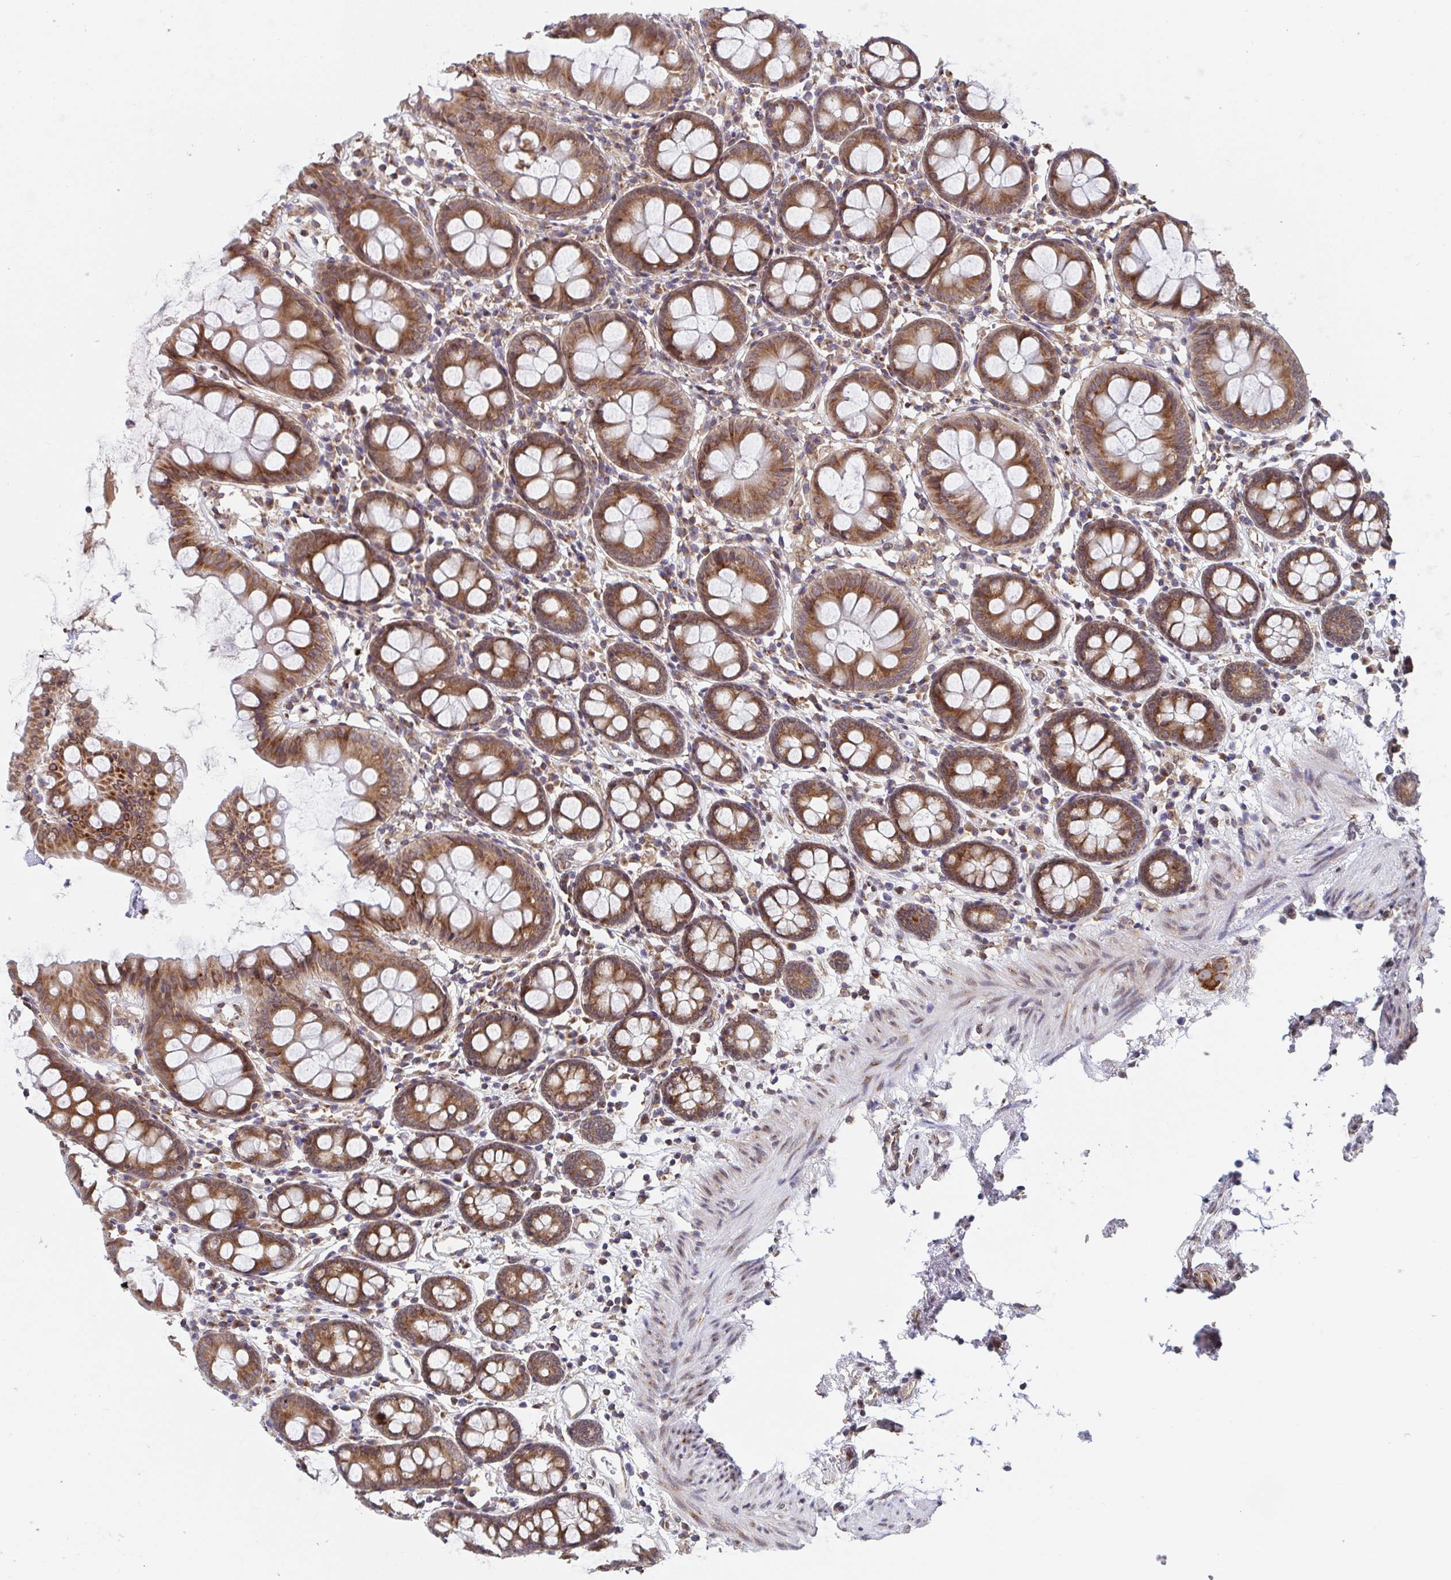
{"staining": {"intensity": "moderate", "quantity": ">75%", "location": "cytoplasmic/membranous"}, "tissue": "colon", "cell_type": "Endothelial cells", "image_type": "normal", "snomed": [{"axis": "morphology", "description": "Normal tissue, NOS"}, {"axis": "topography", "description": "Colon"}], "caption": "Colon stained for a protein (brown) reveals moderate cytoplasmic/membranous positive expression in approximately >75% of endothelial cells.", "gene": "ATP5MJ", "patient": {"sex": "female", "age": 84}}